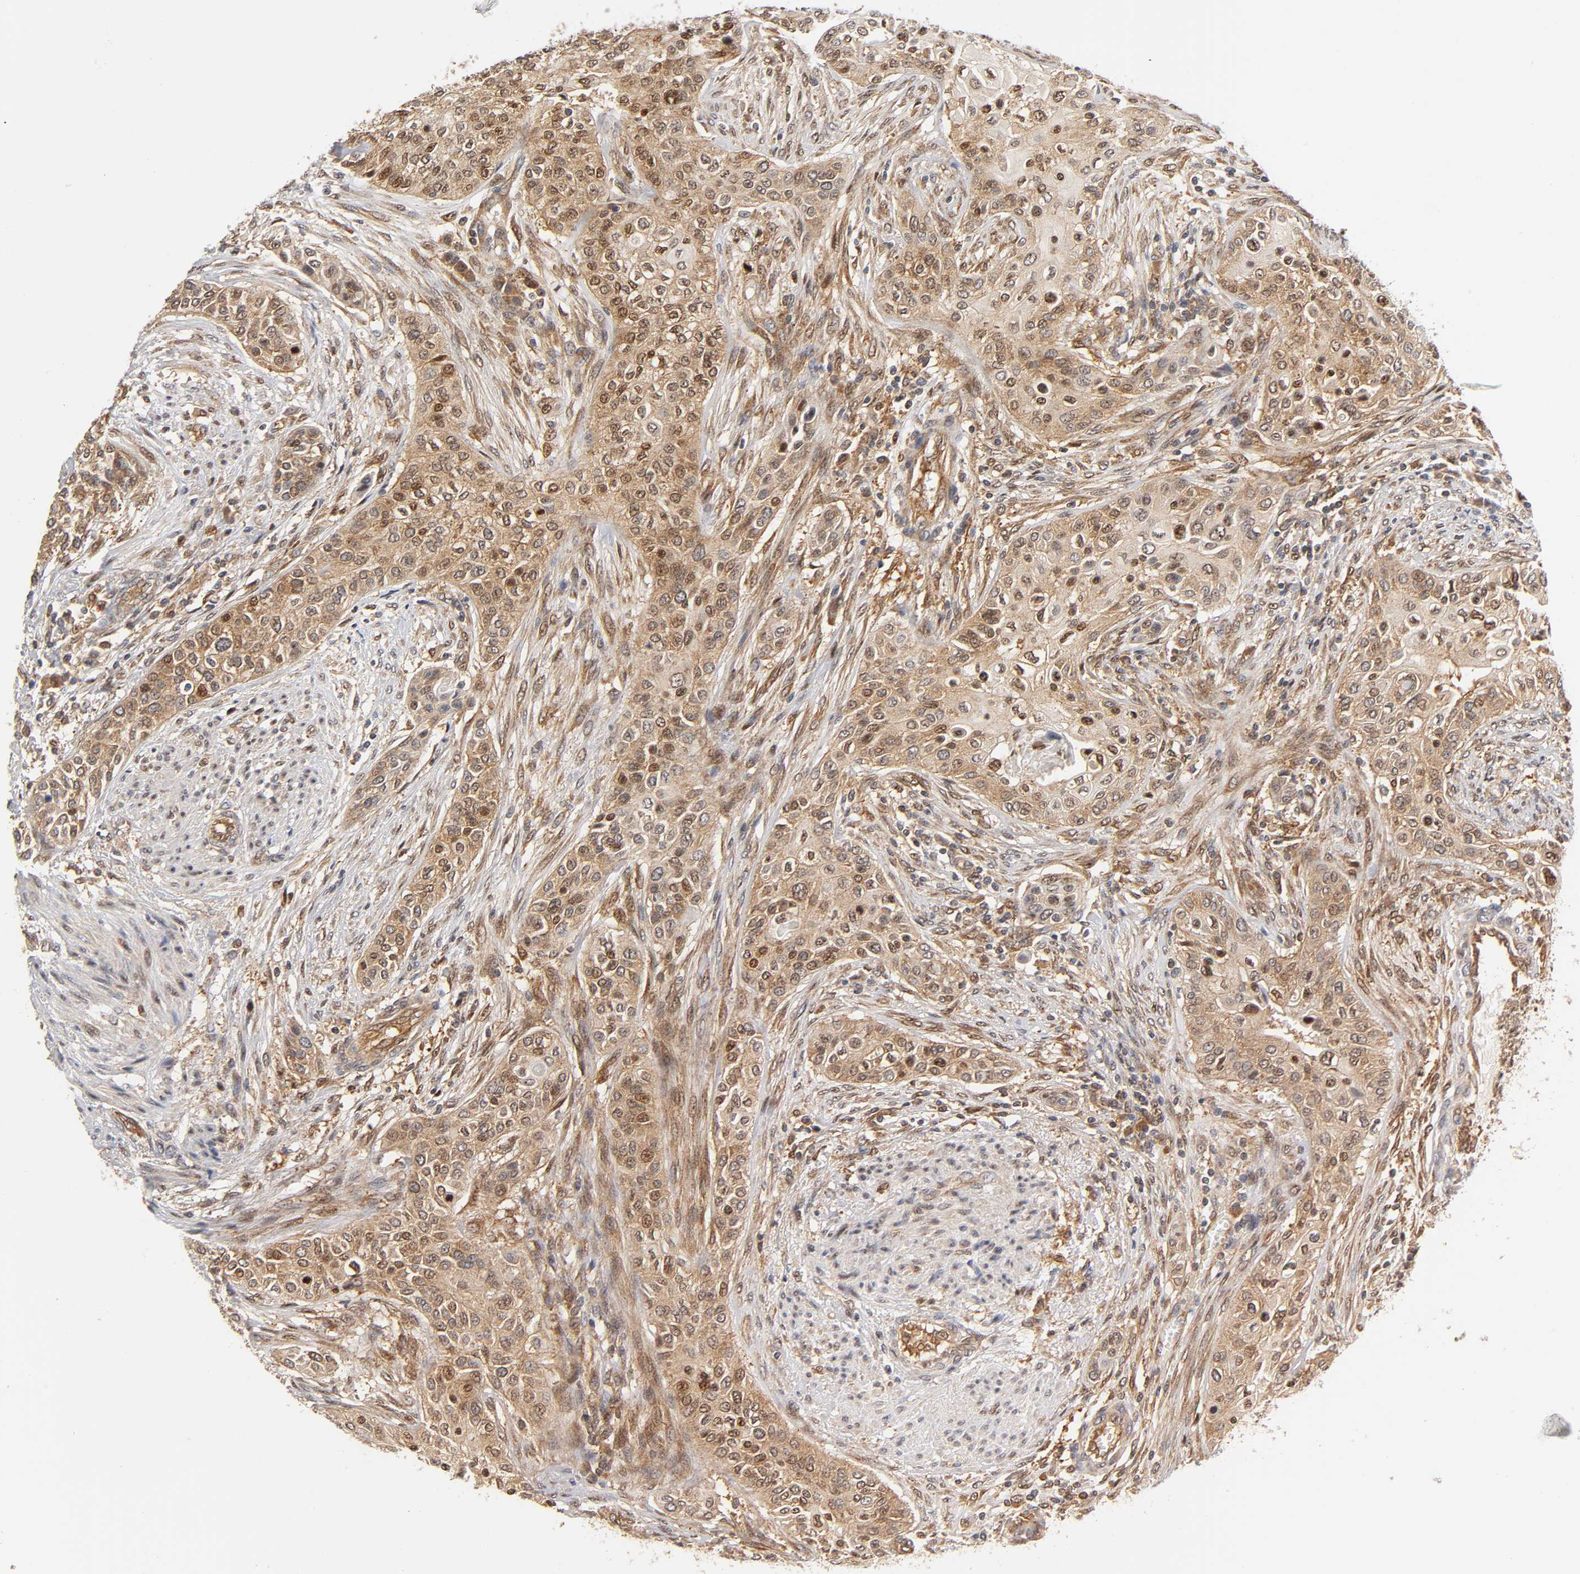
{"staining": {"intensity": "moderate", "quantity": ">75%", "location": "cytoplasmic/membranous,nuclear"}, "tissue": "urothelial cancer", "cell_type": "Tumor cells", "image_type": "cancer", "snomed": [{"axis": "morphology", "description": "Urothelial carcinoma, High grade"}, {"axis": "topography", "description": "Urinary bladder"}], "caption": "This is a histology image of immunohistochemistry (IHC) staining of urothelial carcinoma (high-grade), which shows moderate expression in the cytoplasmic/membranous and nuclear of tumor cells.", "gene": "PAFAH1B1", "patient": {"sex": "male", "age": 74}}